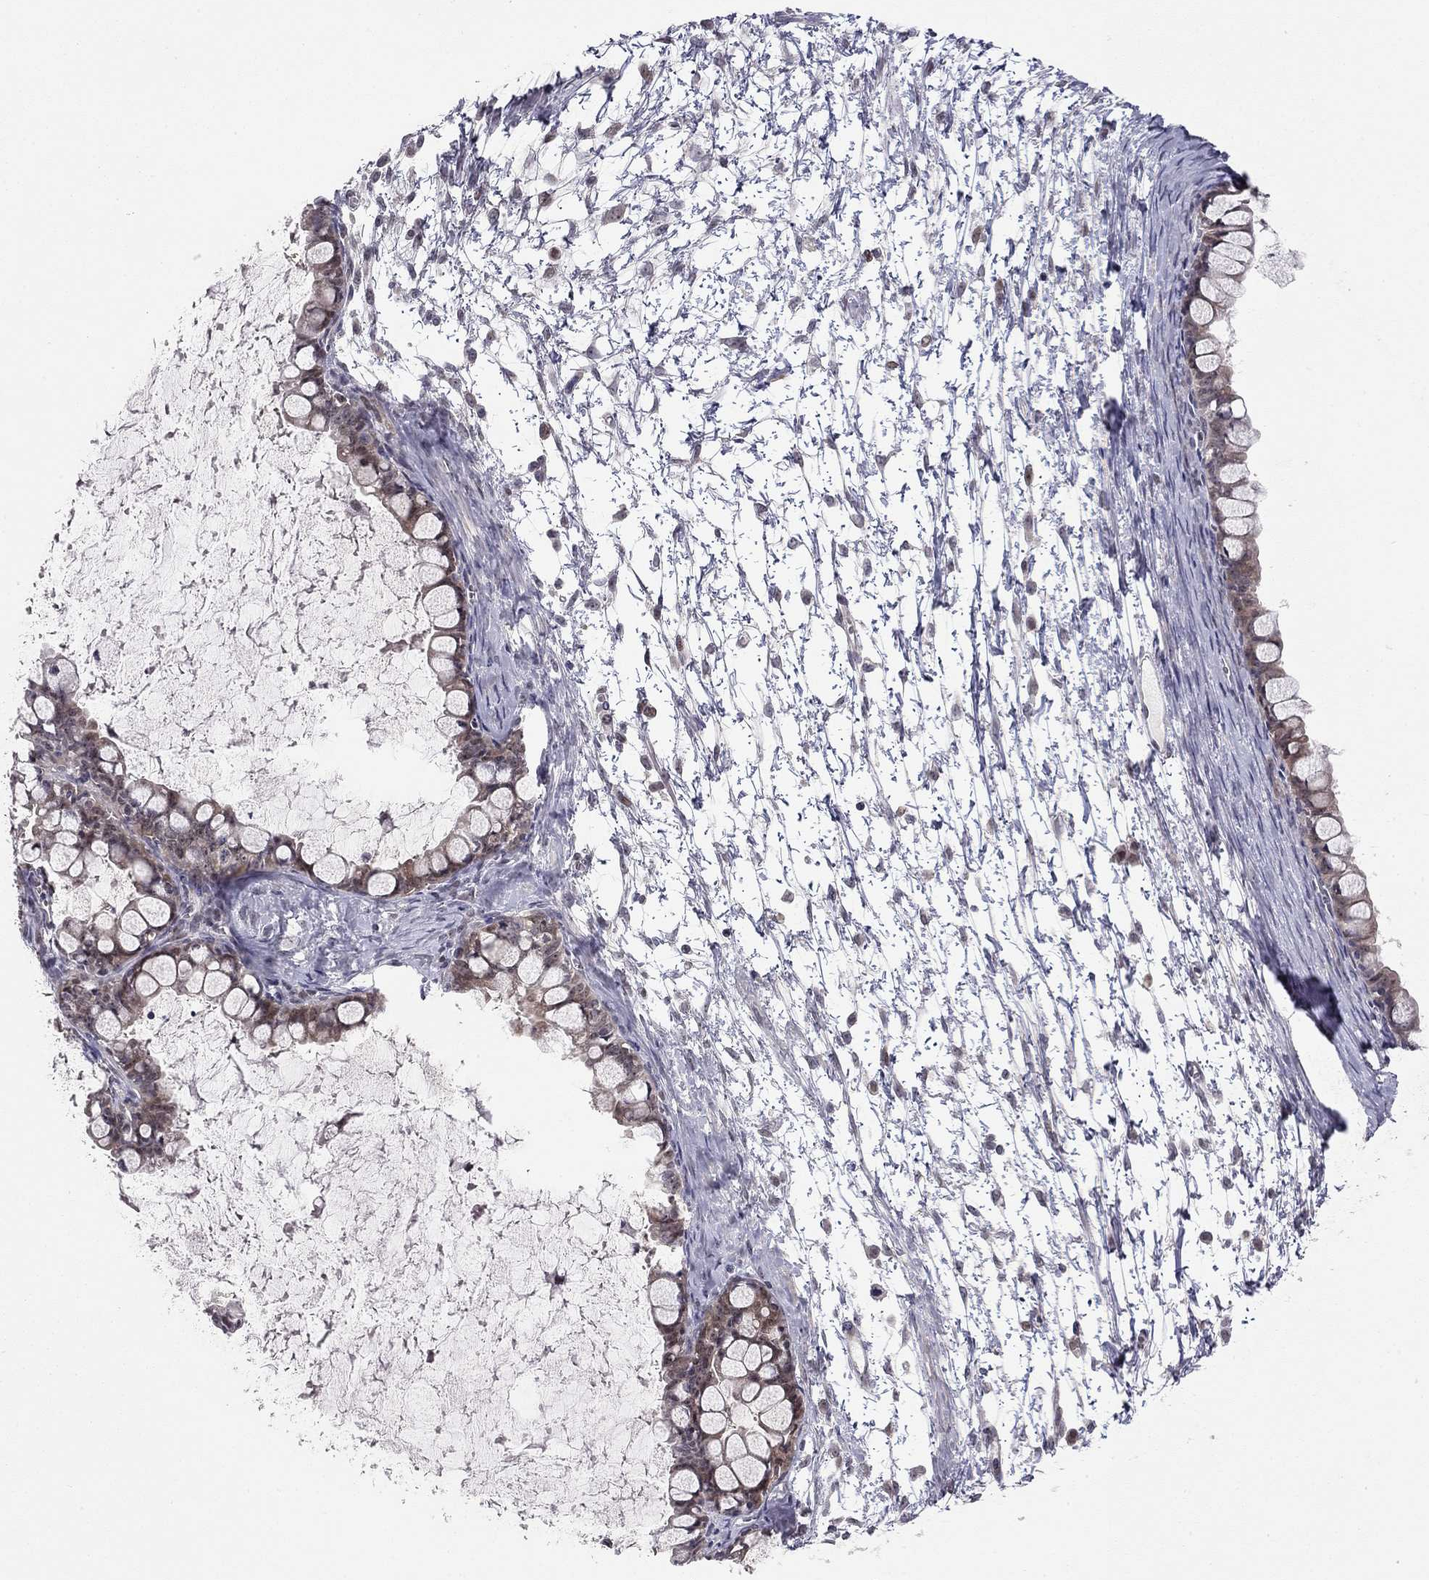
{"staining": {"intensity": "weak", "quantity": "25%-75%", "location": "cytoplasmic/membranous"}, "tissue": "ovarian cancer", "cell_type": "Tumor cells", "image_type": "cancer", "snomed": [{"axis": "morphology", "description": "Cystadenocarcinoma, mucinous, NOS"}, {"axis": "topography", "description": "Ovary"}], "caption": "Mucinous cystadenocarcinoma (ovarian) stained with a brown dye exhibits weak cytoplasmic/membranous positive expression in about 25%-75% of tumor cells.", "gene": "STXBP6", "patient": {"sex": "female", "age": 63}}